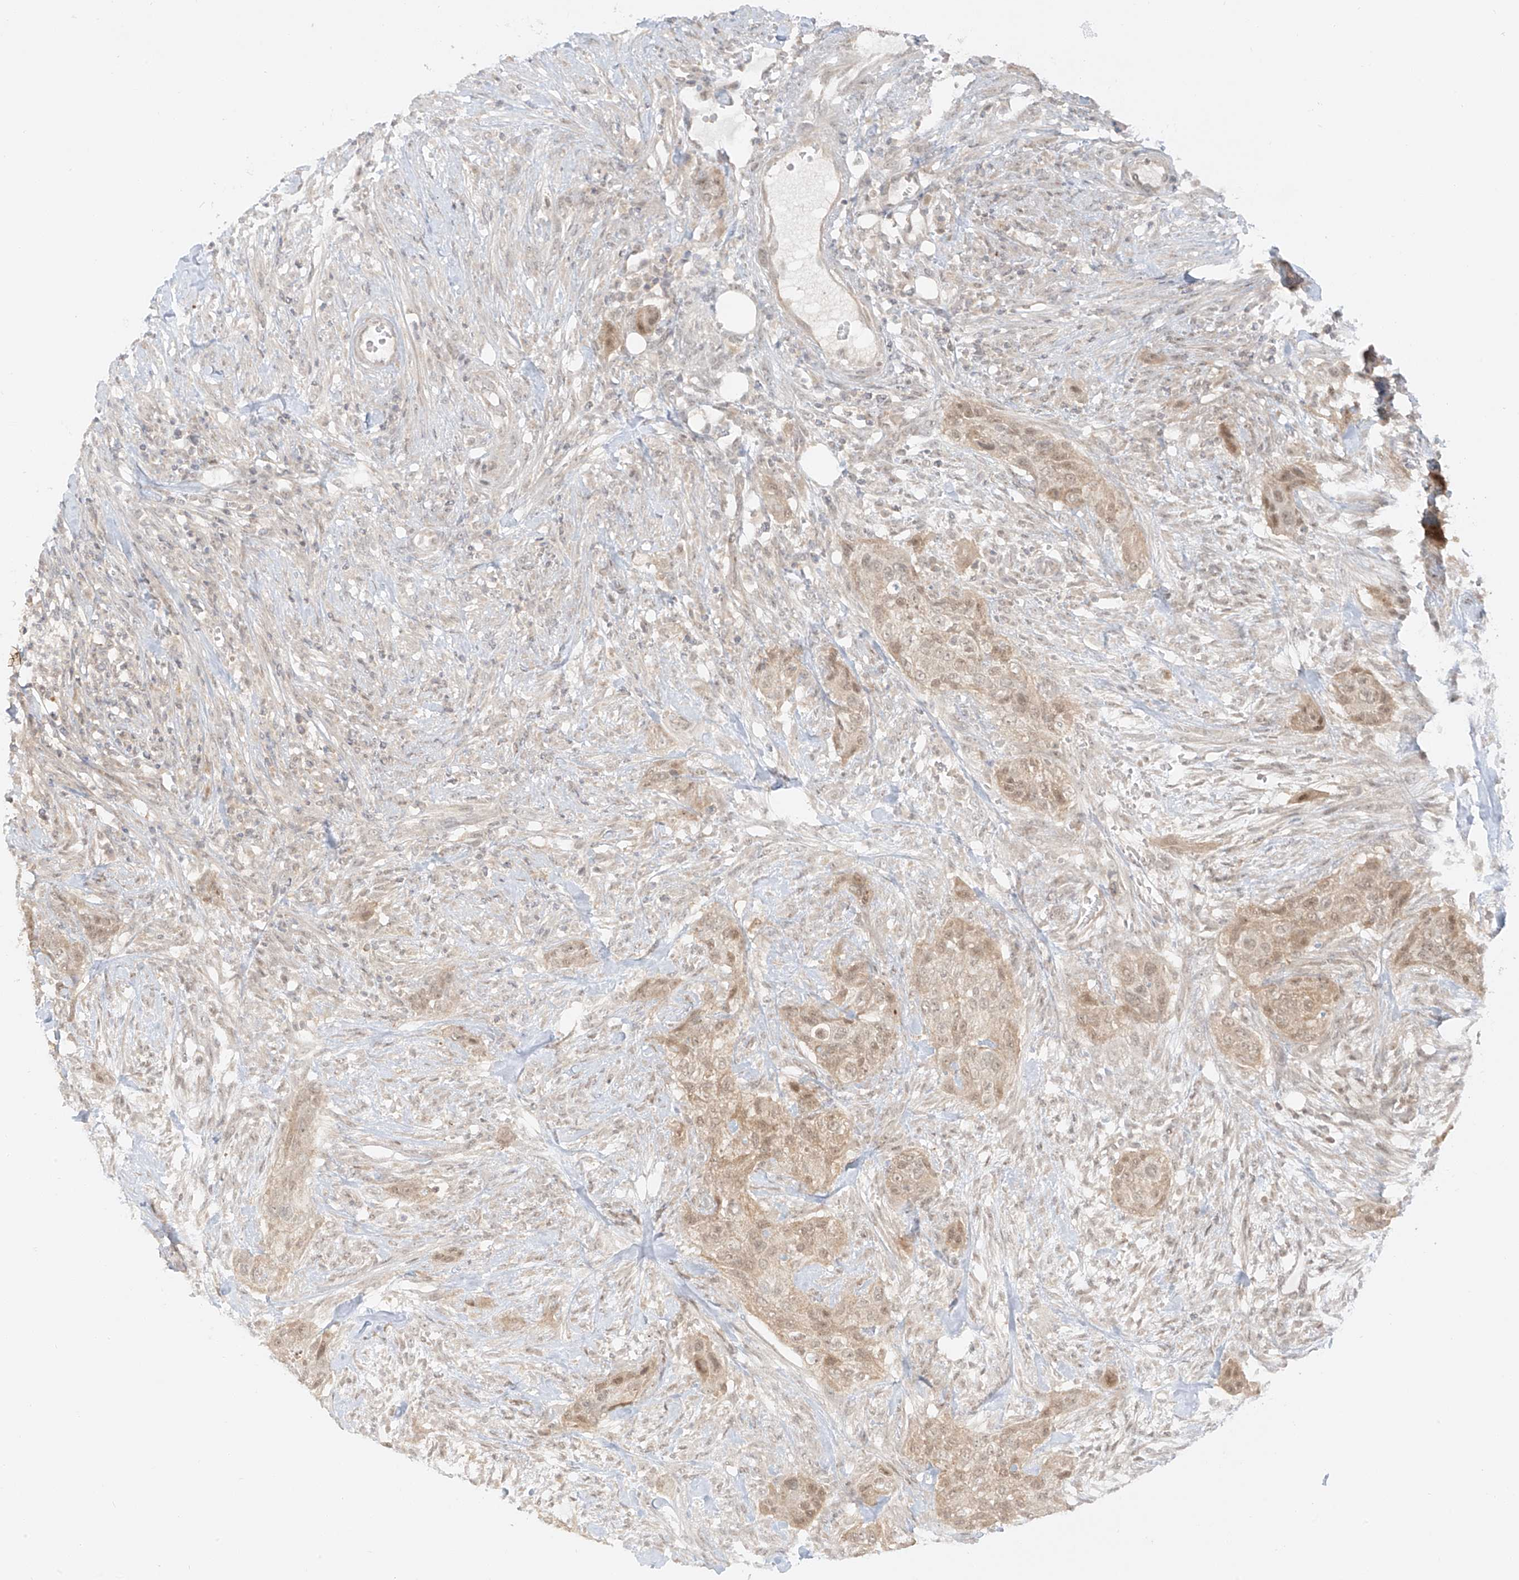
{"staining": {"intensity": "moderate", "quantity": ">75%", "location": "cytoplasmic/membranous"}, "tissue": "urothelial cancer", "cell_type": "Tumor cells", "image_type": "cancer", "snomed": [{"axis": "morphology", "description": "Urothelial carcinoma, High grade"}, {"axis": "topography", "description": "Urinary bladder"}], "caption": "Human high-grade urothelial carcinoma stained with a protein marker demonstrates moderate staining in tumor cells.", "gene": "MIPEP", "patient": {"sex": "male", "age": 35}}